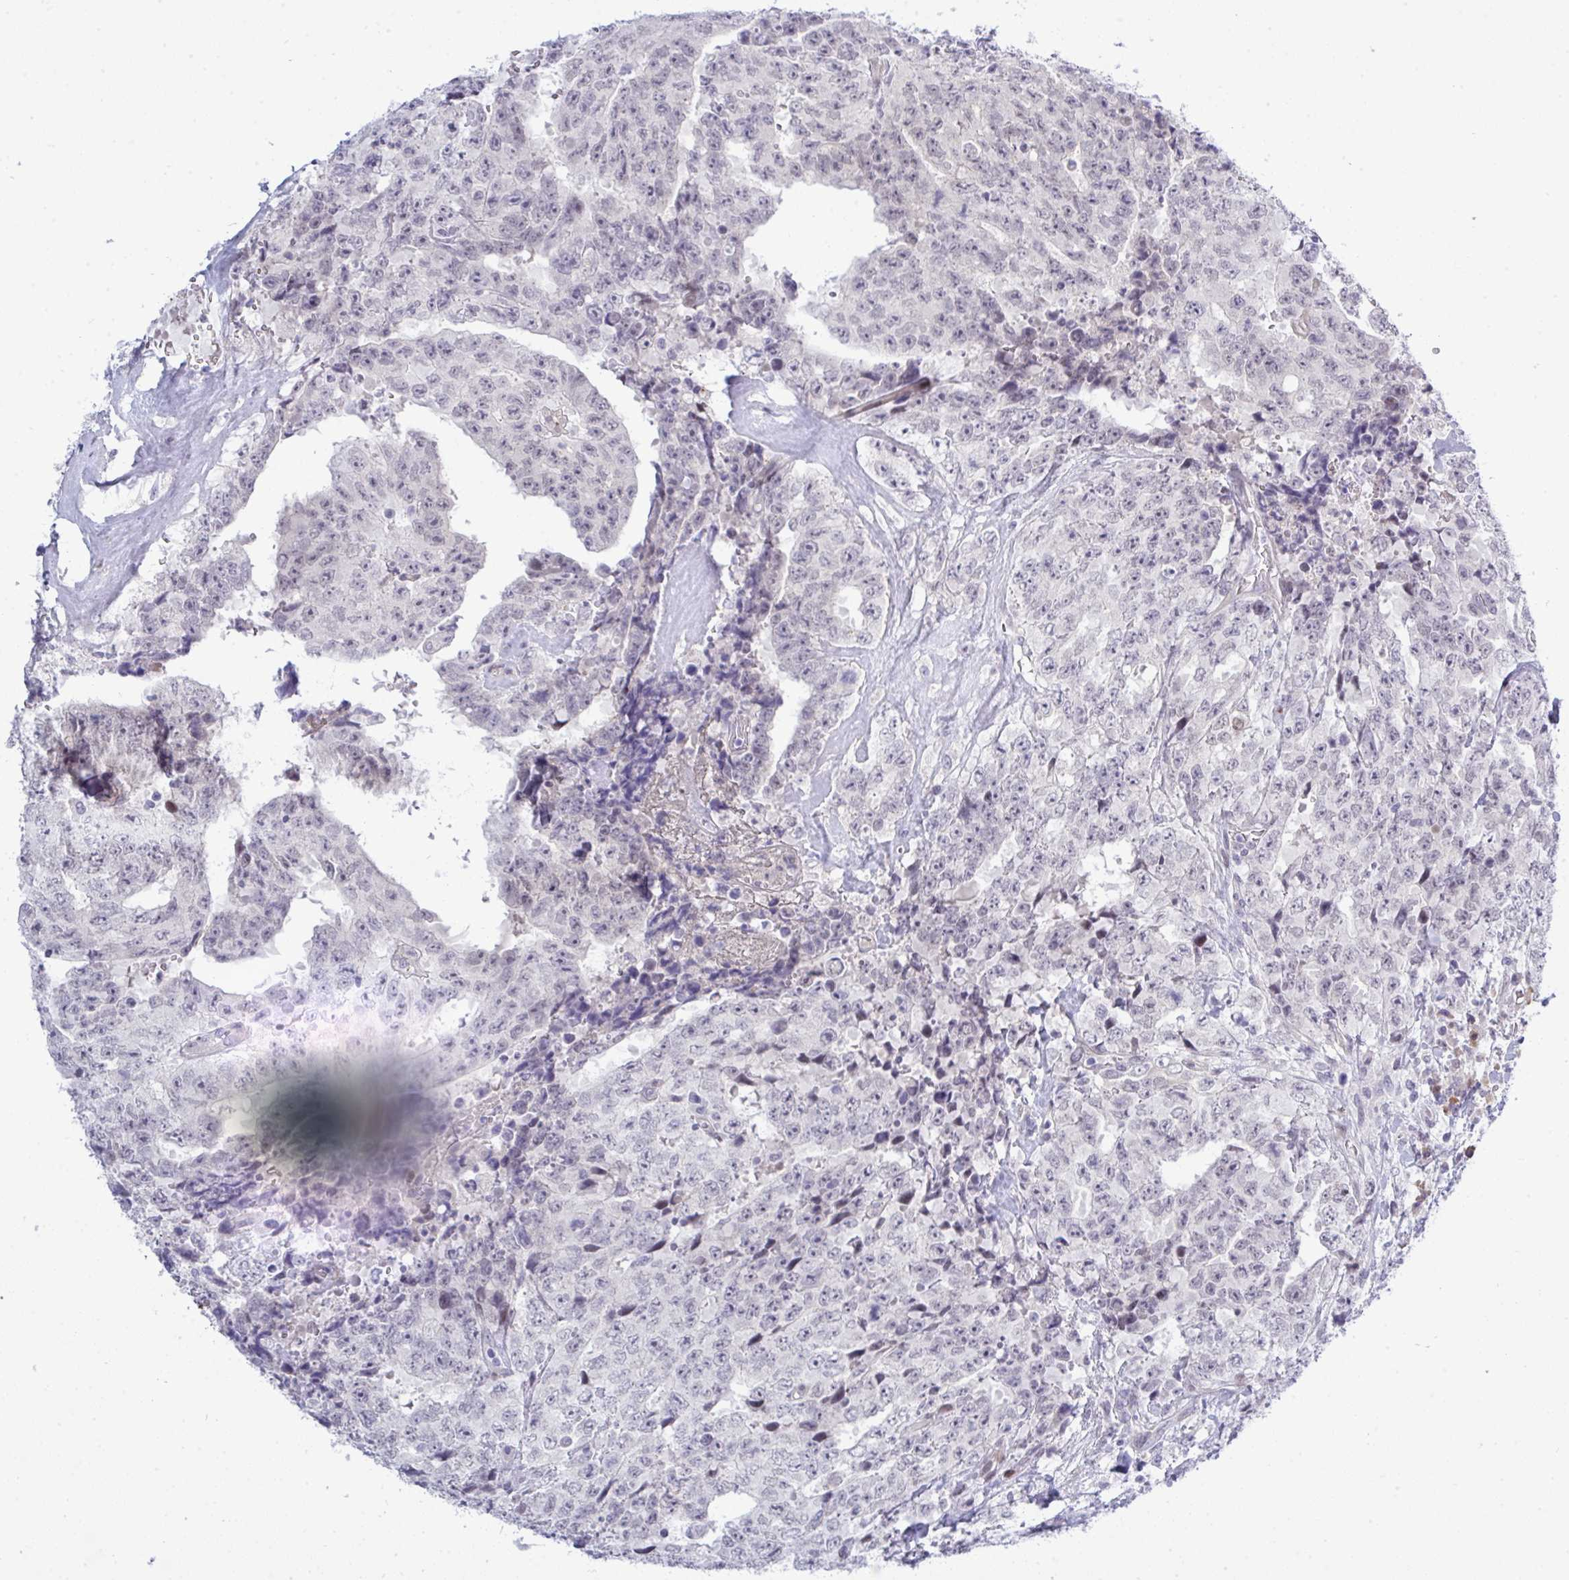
{"staining": {"intensity": "negative", "quantity": "none", "location": "none"}, "tissue": "testis cancer", "cell_type": "Tumor cells", "image_type": "cancer", "snomed": [{"axis": "morphology", "description": "Carcinoma, Embryonal, NOS"}, {"axis": "topography", "description": "Testis"}], "caption": "There is no significant expression in tumor cells of embryonal carcinoma (testis).", "gene": "TAB1", "patient": {"sex": "male", "age": 24}}